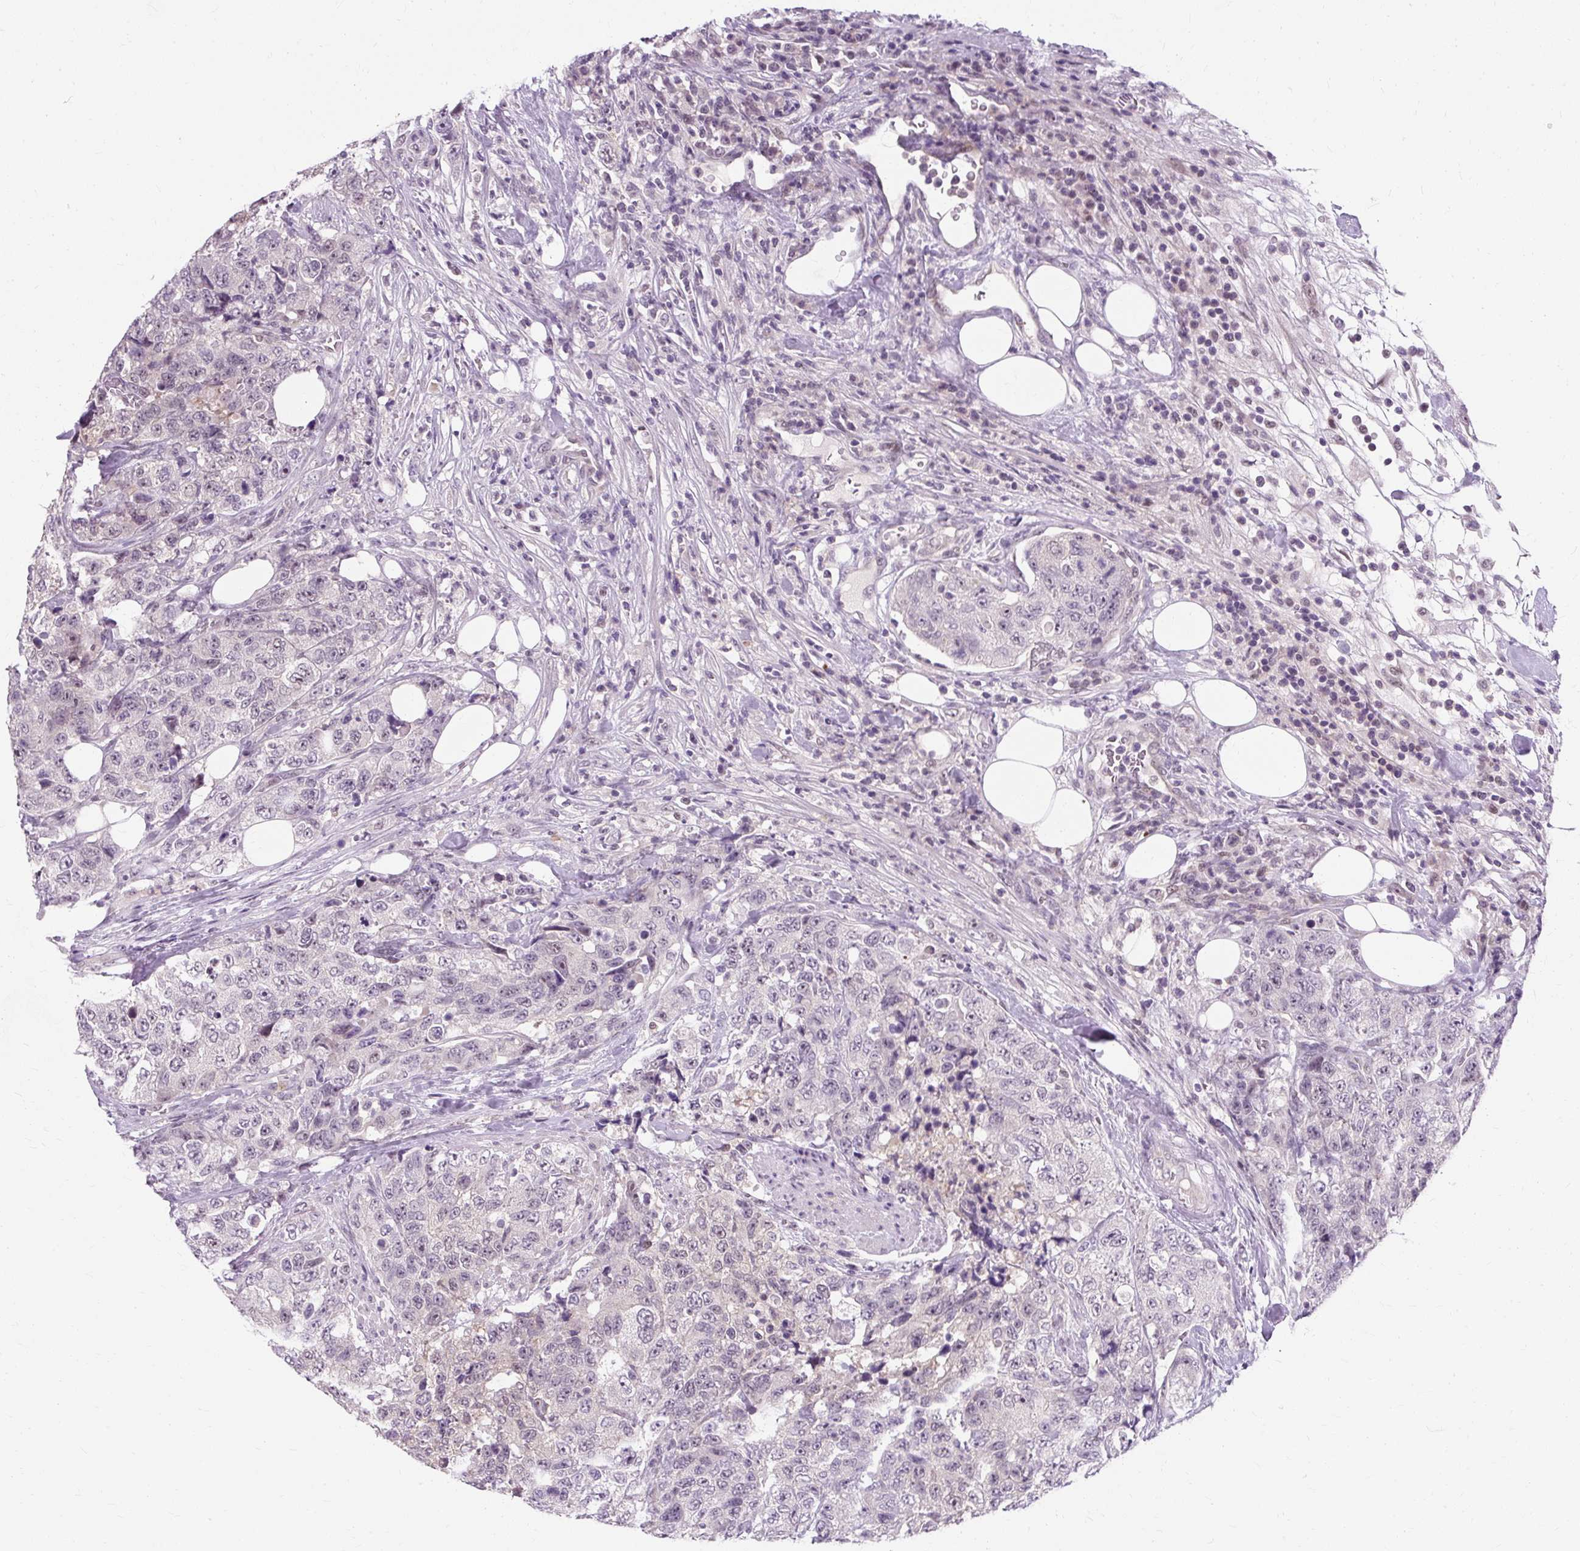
{"staining": {"intensity": "weak", "quantity": "<25%", "location": "nuclear"}, "tissue": "urothelial cancer", "cell_type": "Tumor cells", "image_type": "cancer", "snomed": [{"axis": "morphology", "description": "Urothelial carcinoma, High grade"}, {"axis": "topography", "description": "Urinary bladder"}], "caption": "Micrograph shows no protein positivity in tumor cells of urothelial carcinoma (high-grade) tissue.", "gene": "RYBP", "patient": {"sex": "female", "age": 78}}